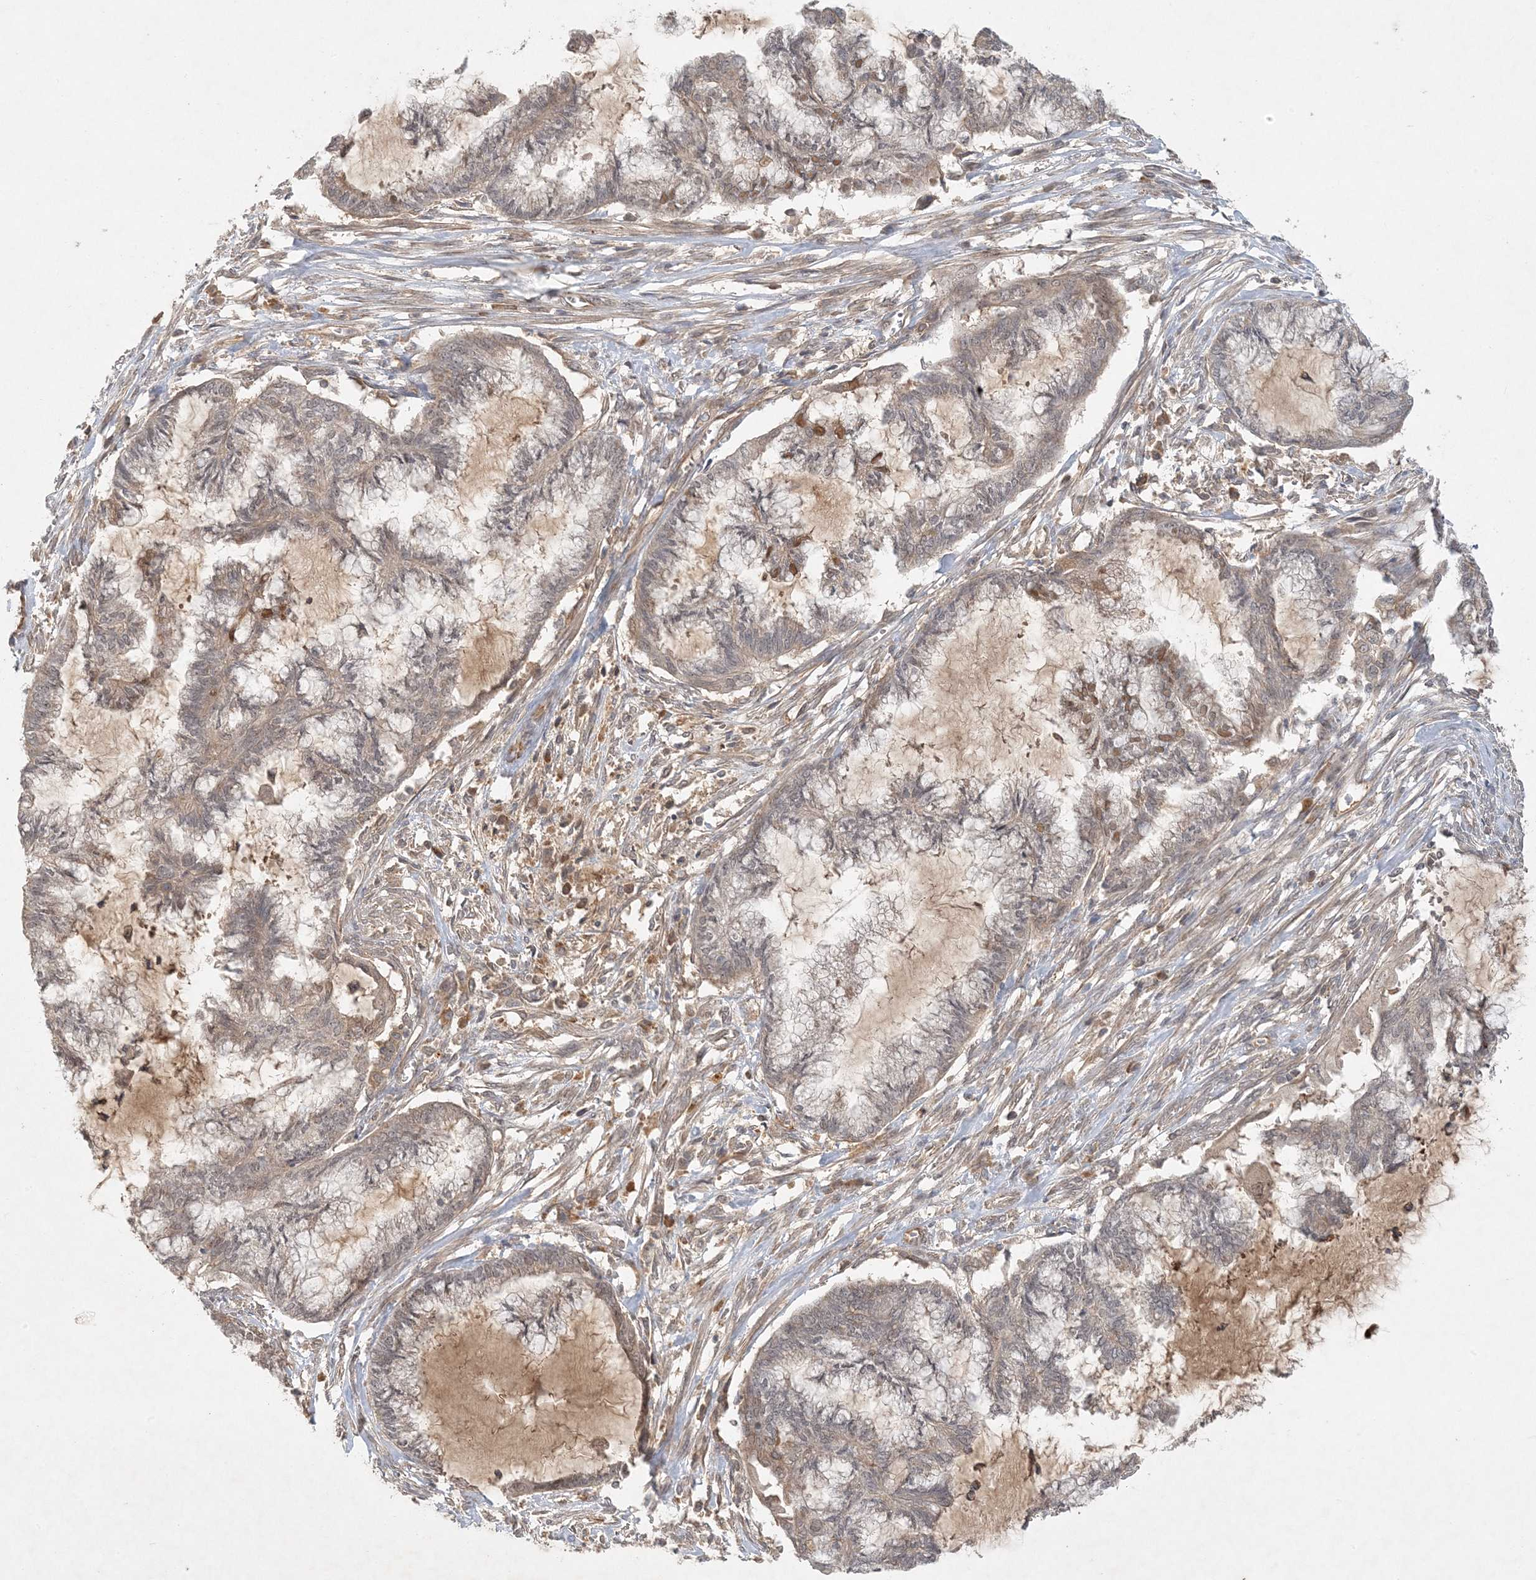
{"staining": {"intensity": "negative", "quantity": "none", "location": "none"}, "tissue": "endometrial cancer", "cell_type": "Tumor cells", "image_type": "cancer", "snomed": [{"axis": "morphology", "description": "Adenocarcinoma, NOS"}, {"axis": "topography", "description": "Endometrium"}], "caption": "An immunohistochemistry (IHC) histopathology image of endometrial cancer (adenocarcinoma) is shown. There is no staining in tumor cells of endometrial cancer (adenocarcinoma).", "gene": "ZCCHC4", "patient": {"sex": "female", "age": 86}}